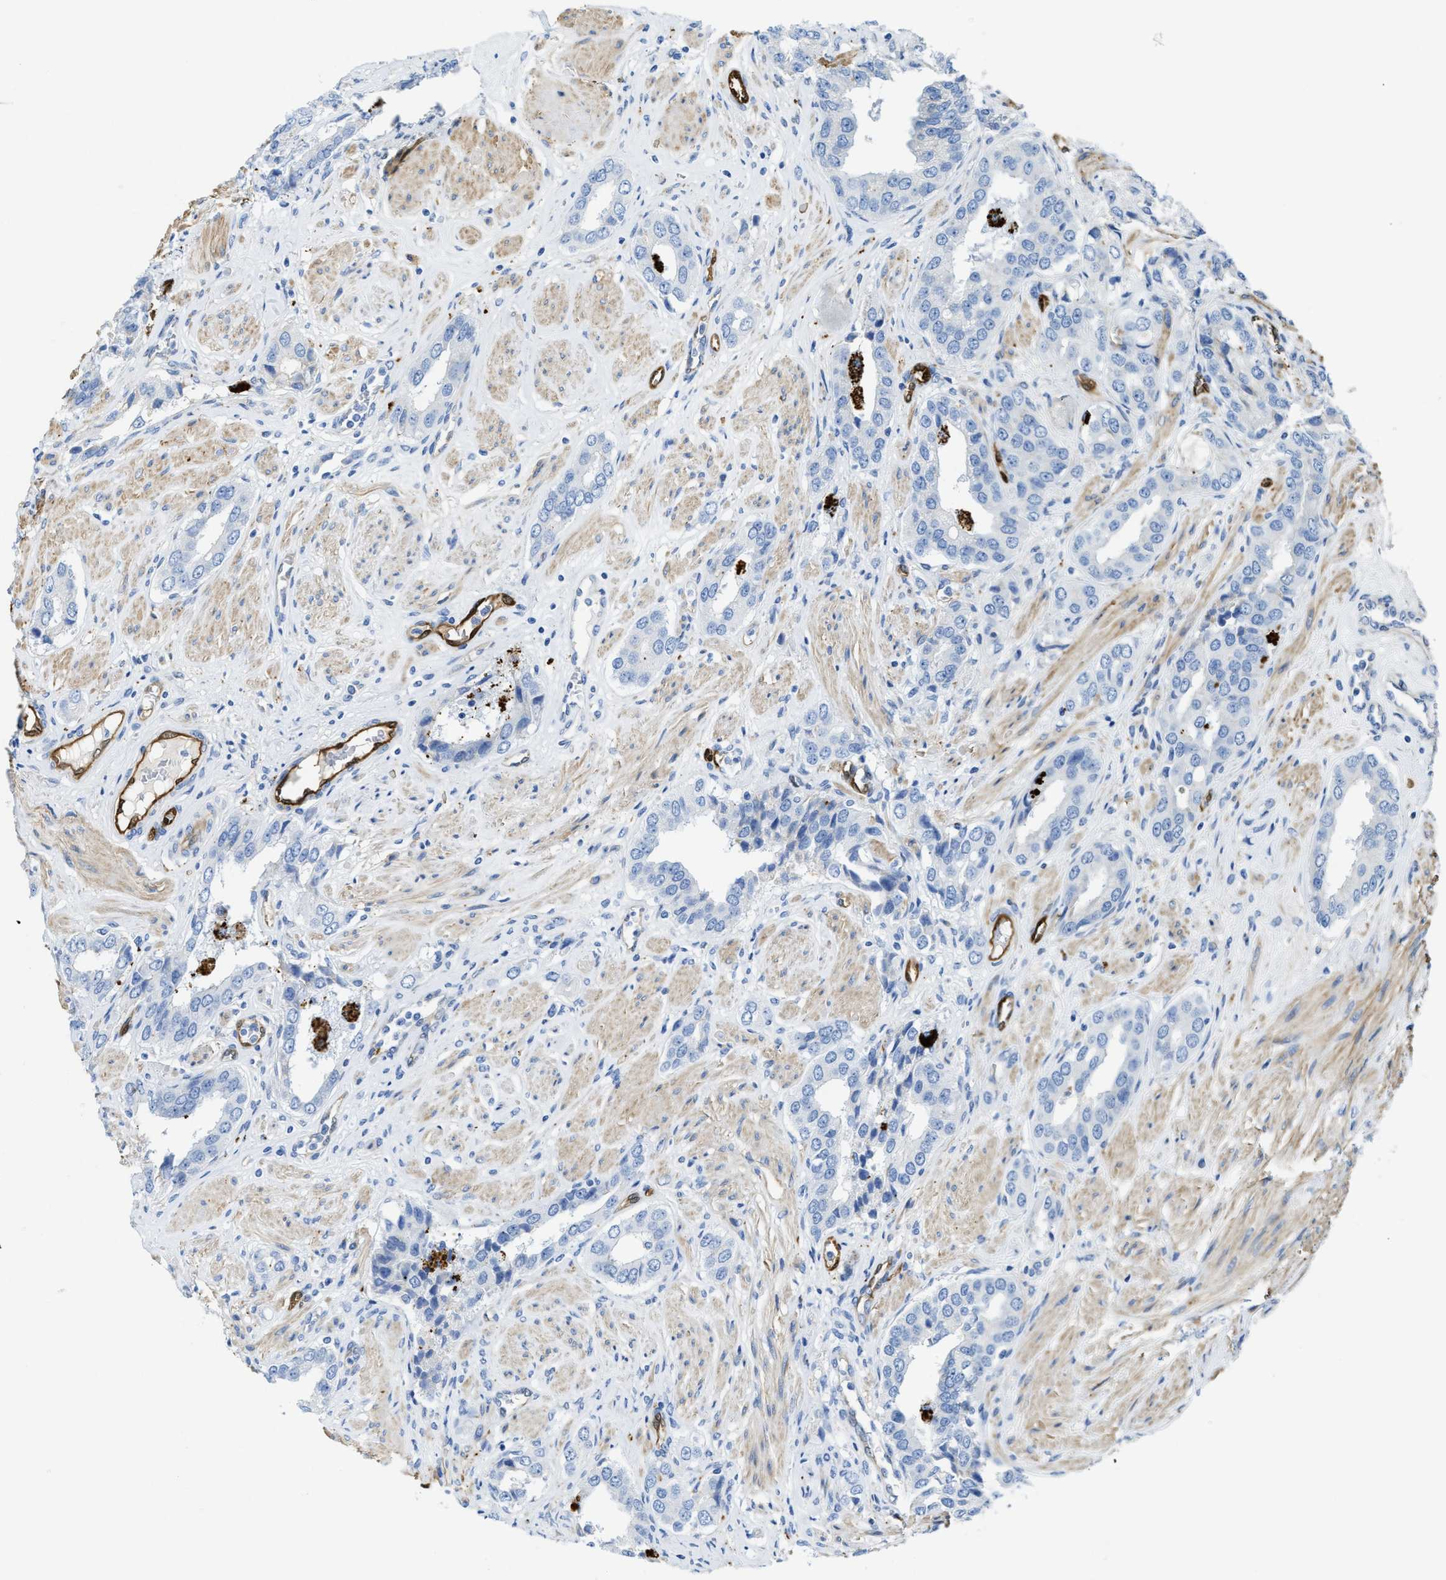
{"staining": {"intensity": "negative", "quantity": "none", "location": "none"}, "tissue": "prostate cancer", "cell_type": "Tumor cells", "image_type": "cancer", "snomed": [{"axis": "morphology", "description": "Adenocarcinoma, High grade"}, {"axis": "topography", "description": "Prostate"}], "caption": "An immunohistochemistry (IHC) histopathology image of prostate cancer (adenocarcinoma (high-grade)) is shown. There is no staining in tumor cells of prostate cancer (adenocarcinoma (high-grade)).", "gene": "ASS1", "patient": {"sex": "male", "age": 52}}